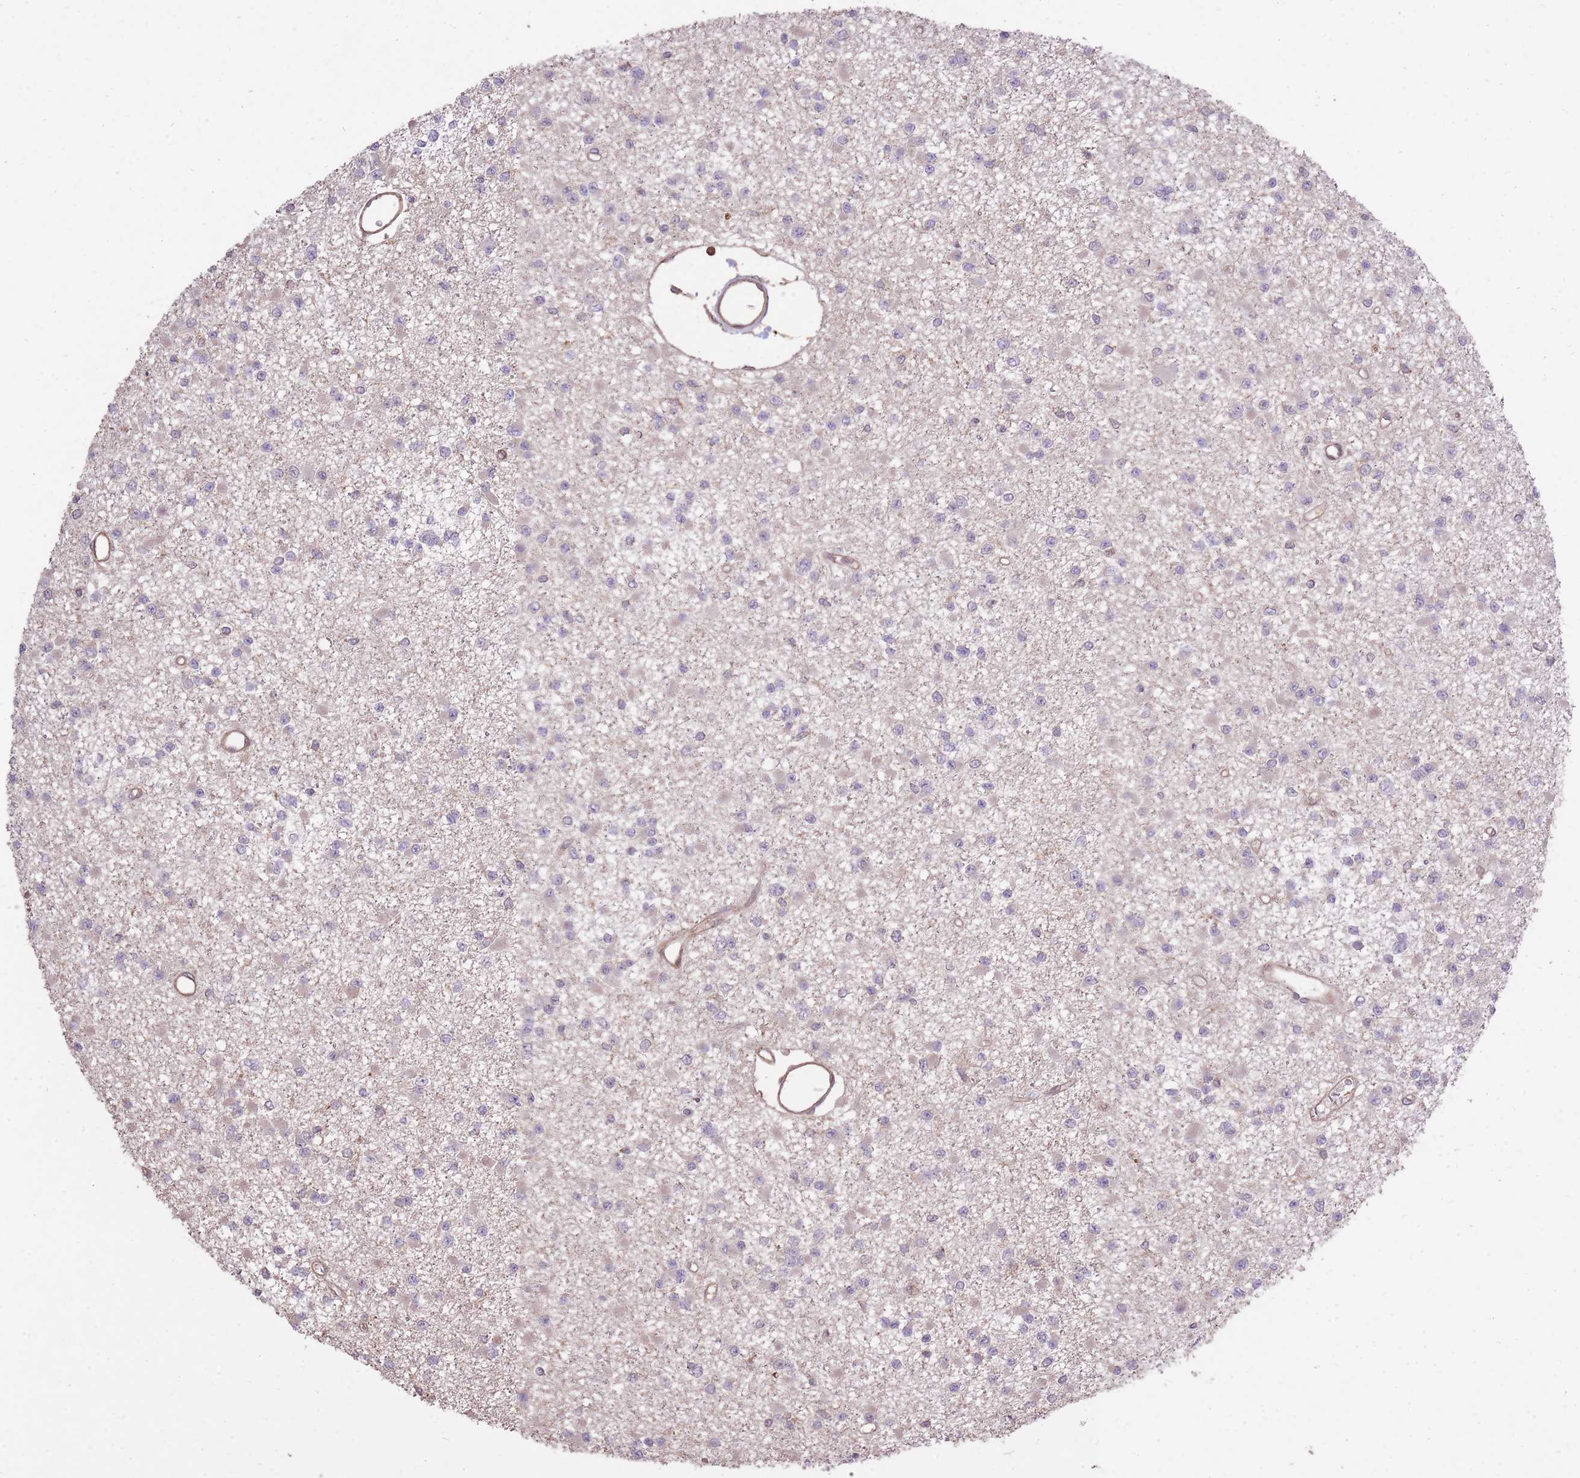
{"staining": {"intensity": "negative", "quantity": "none", "location": "none"}, "tissue": "glioma", "cell_type": "Tumor cells", "image_type": "cancer", "snomed": [{"axis": "morphology", "description": "Glioma, malignant, Low grade"}, {"axis": "topography", "description": "Brain"}], "caption": "DAB (3,3'-diaminobenzidine) immunohistochemical staining of glioma demonstrates no significant positivity in tumor cells. (Immunohistochemistry (ihc), brightfield microscopy, high magnification).", "gene": "PLD1", "patient": {"sex": "female", "age": 22}}